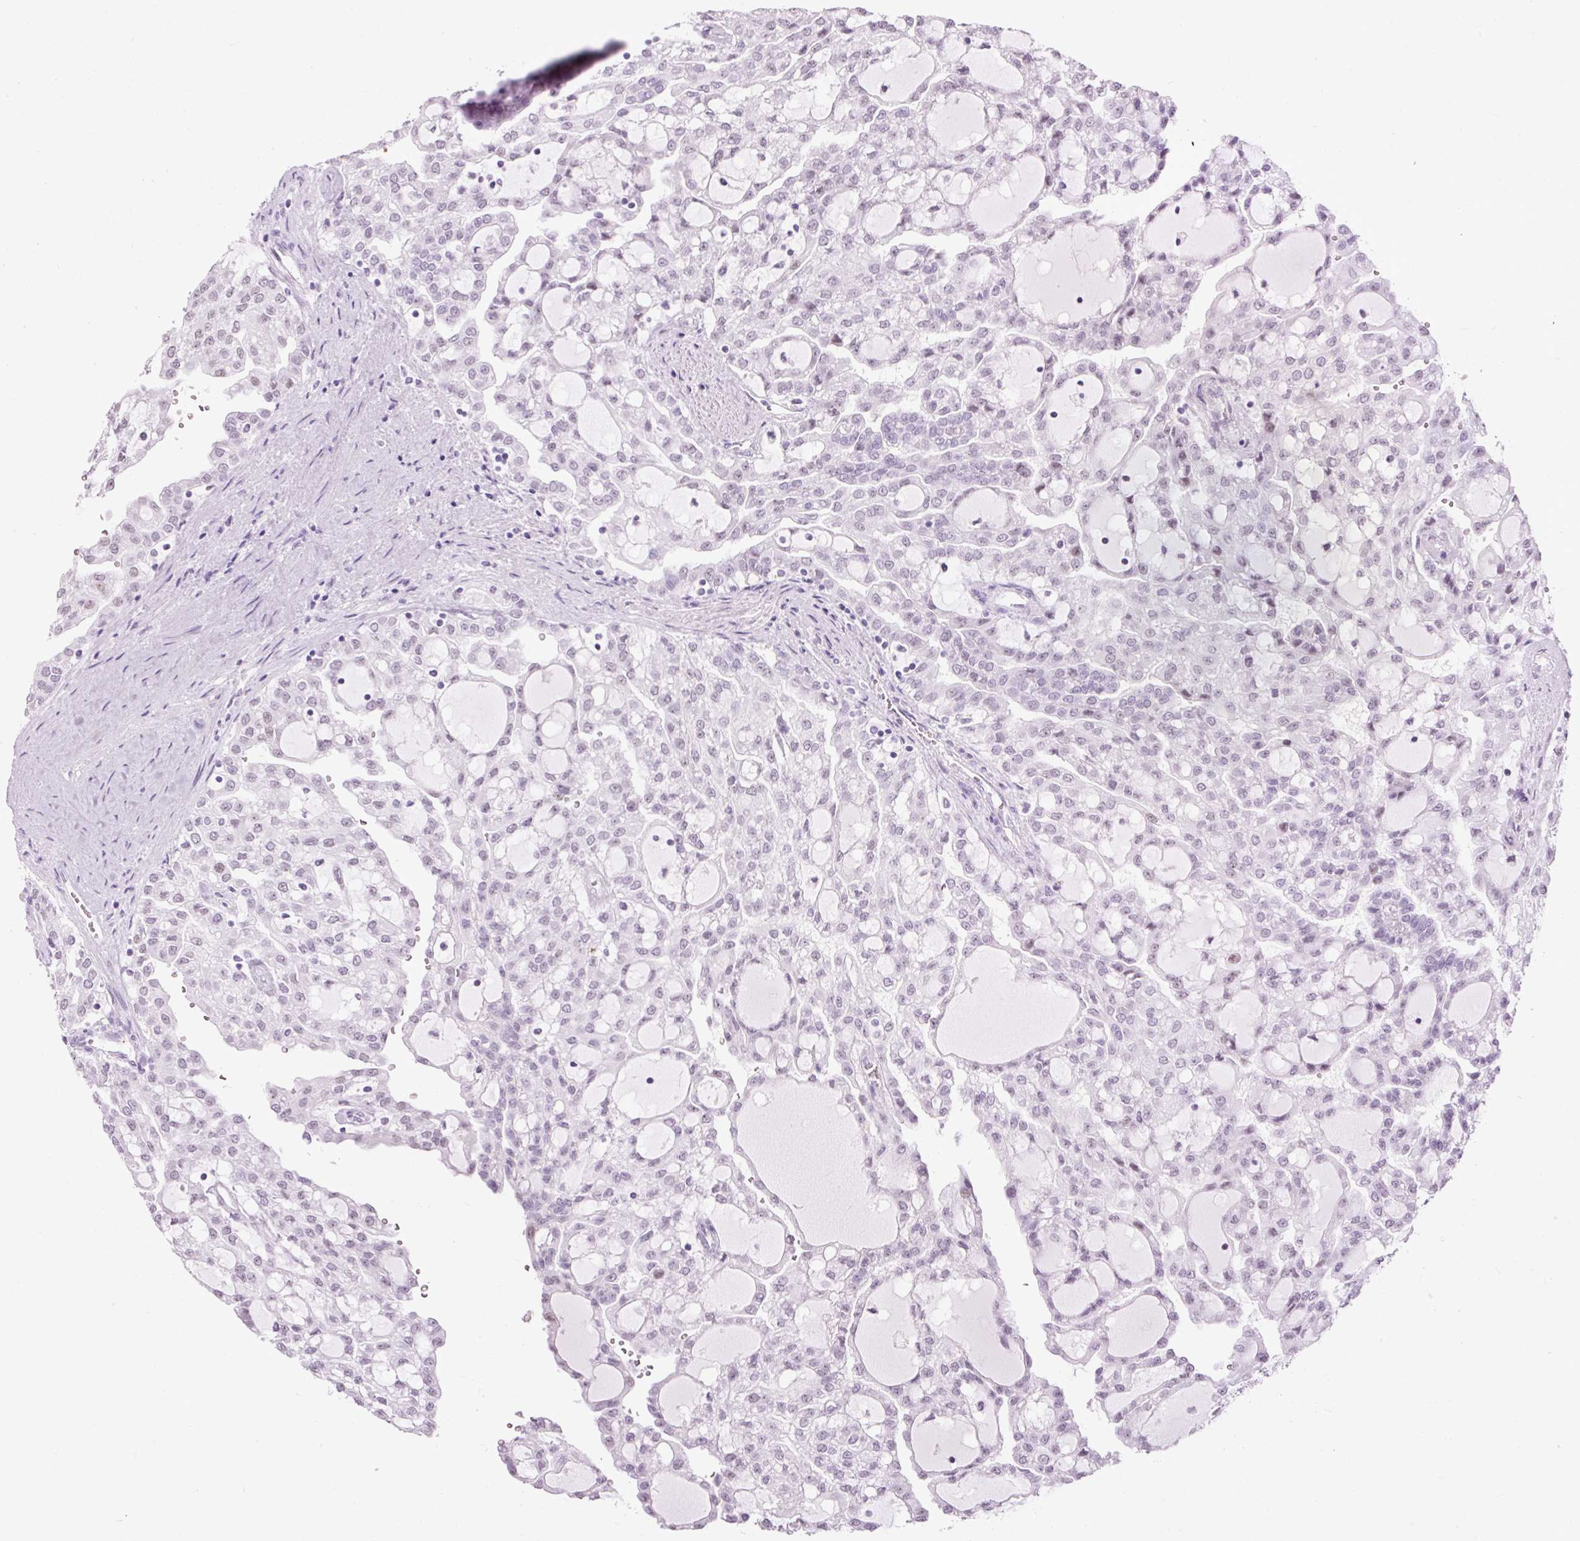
{"staining": {"intensity": "weak", "quantity": "25%-75%", "location": "nuclear"}, "tissue": "renal cancer", "cell_type": "Tumor cells", "image_type": "cancer", "snomed": [{"axis": "morphology", "description": "Adenocarcinoma, NOS"}, {"axis": "topography", "description": "Kidney"}], "caption": "About 25%-75% of tumor cells in renal cancer display weak nuclear protein positivity as visualized by brown immunohistochemical staining.", "gene": "PDE6B", "patient": {"sex": "male", "age": 63}}